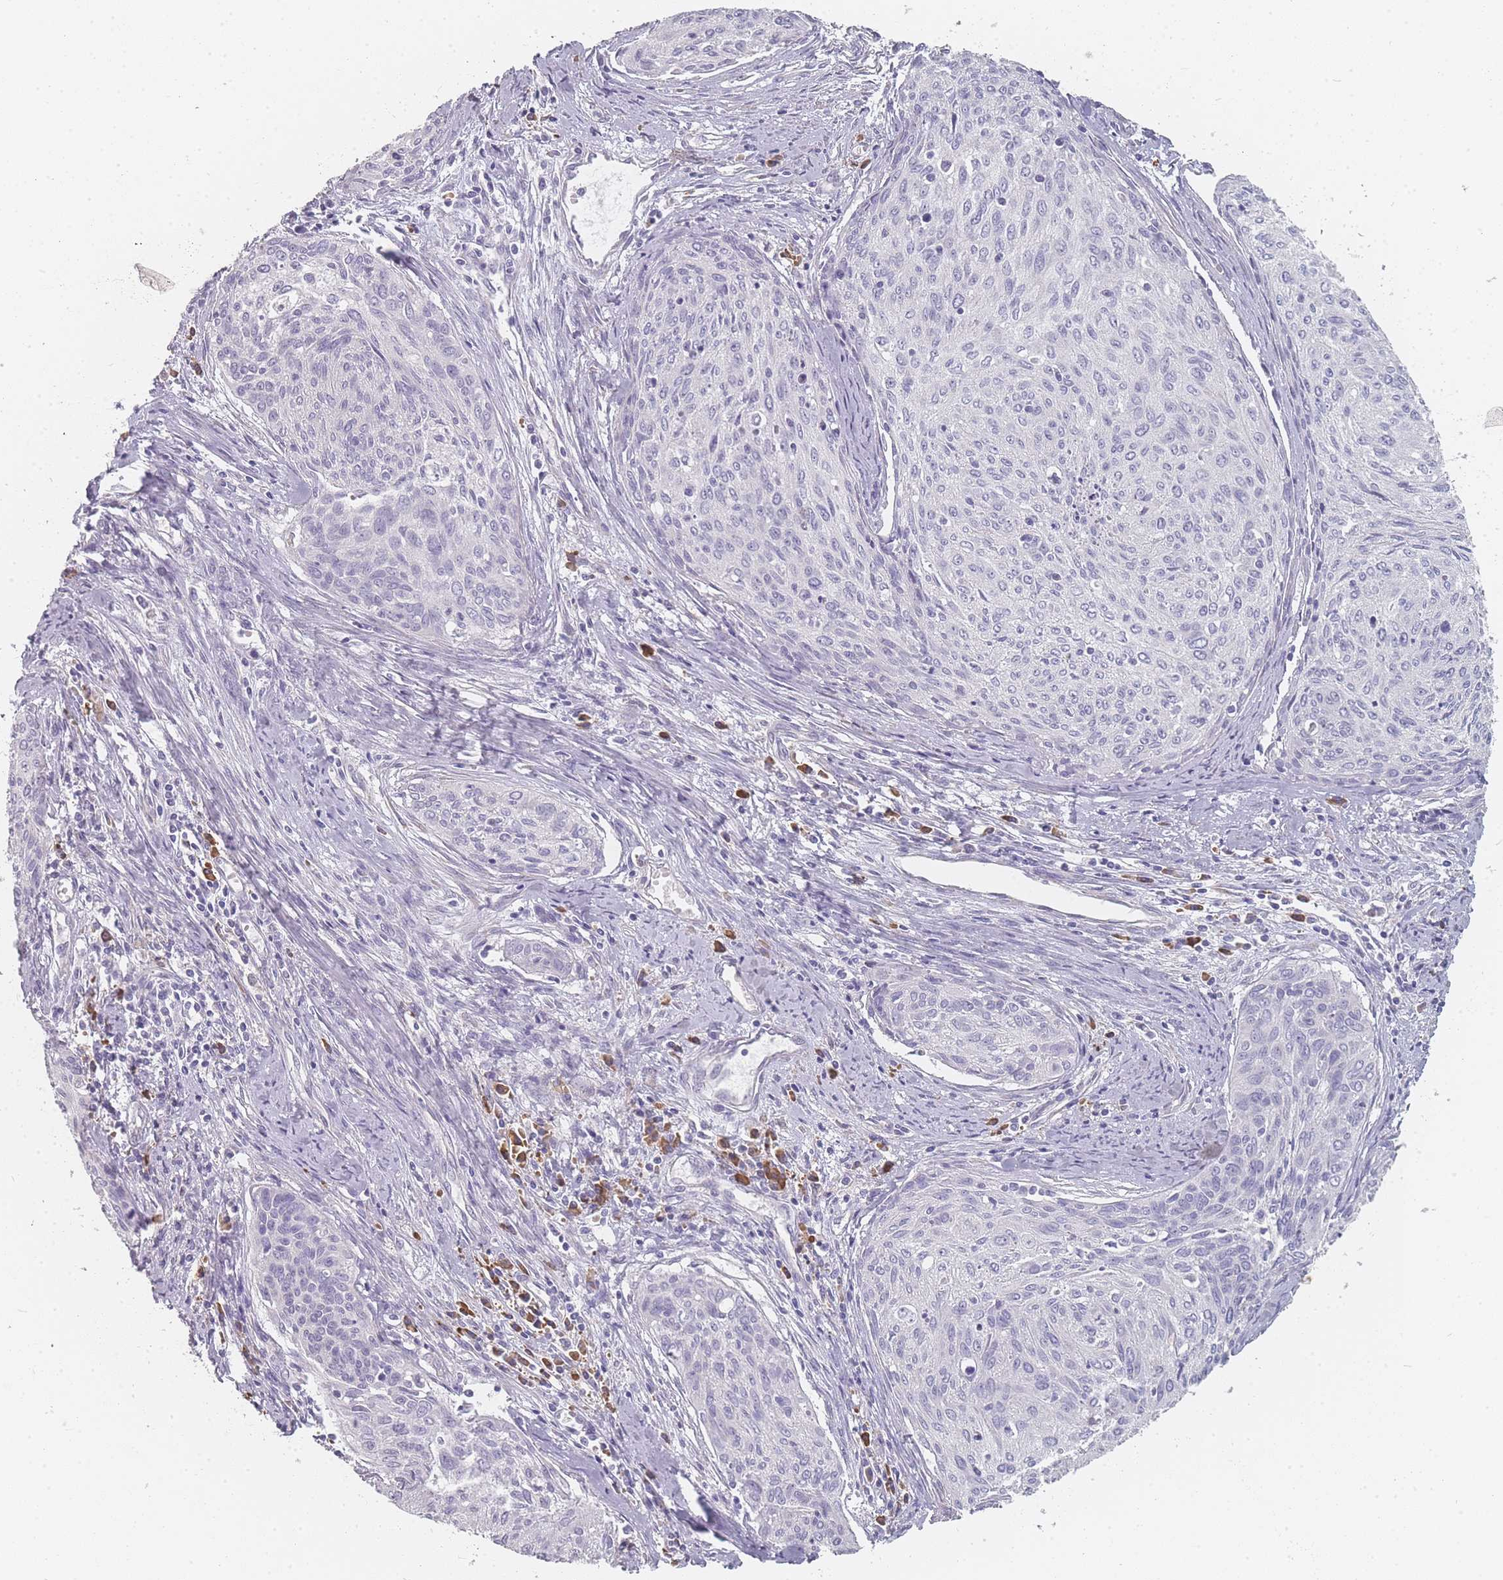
{"staining": {"intensity": "negative", "quantity": "none", "location": "none"}, "tissue": "cervical cancer", "cell_type": "Tumor cells", "image_type": "cancer", "snomed": [{"axis": "morphology", "description": "Squamous cell carcinoma, NOS"}, {"axis": "topography", "description": "Cervix"}], "caption": "High magnification brightfield microscopy of cervical squamous cell carcinoma stained with DAB (3,3'-diaminobenzidine) (brown) and counterstained with hematoxylin (blue): tumor cells show no significant expression. (DAB IHC with hematoxylin counter stain).", "gene": "SLC35E4", "patient": {"sex": "female", "age": 55}}